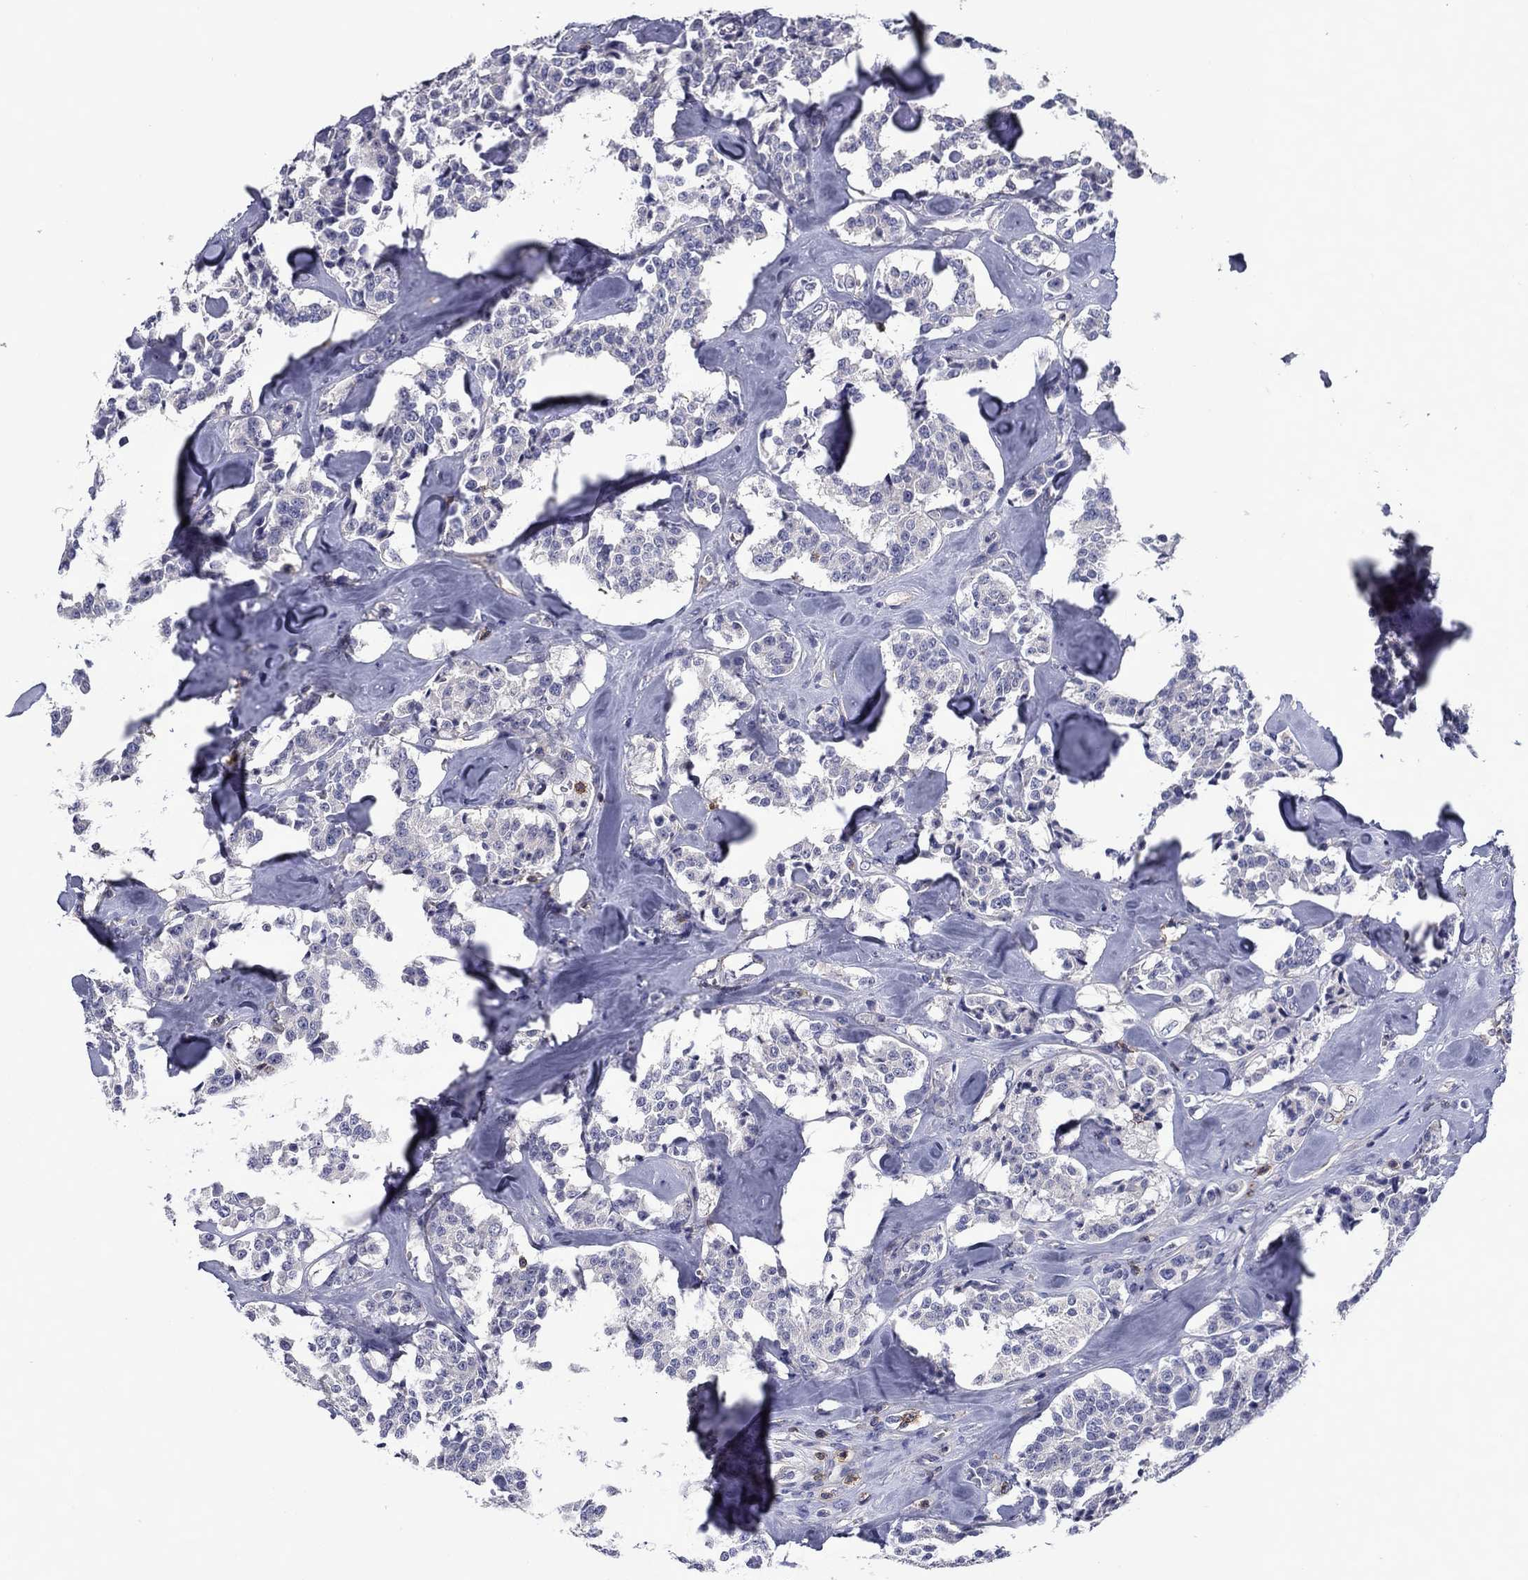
{"staining": {"intensity": "negative", "quantity": "none", "location": "none"}, "tissue": "carcinoid", "cell_type": "Tumor cells", "image_type": "cancer", "snomed": [{"axis": "morphology", "description": "Carcinoid, malignant, NOS"}, {"axis": "topography", "description": "Pancreas"}], "caption": "Immunohistochemistry (IHC) of carcinoid displays no staining in tumor cells.", "gene": "SIT1", "patient": {"sex": "male", "age": 41}}